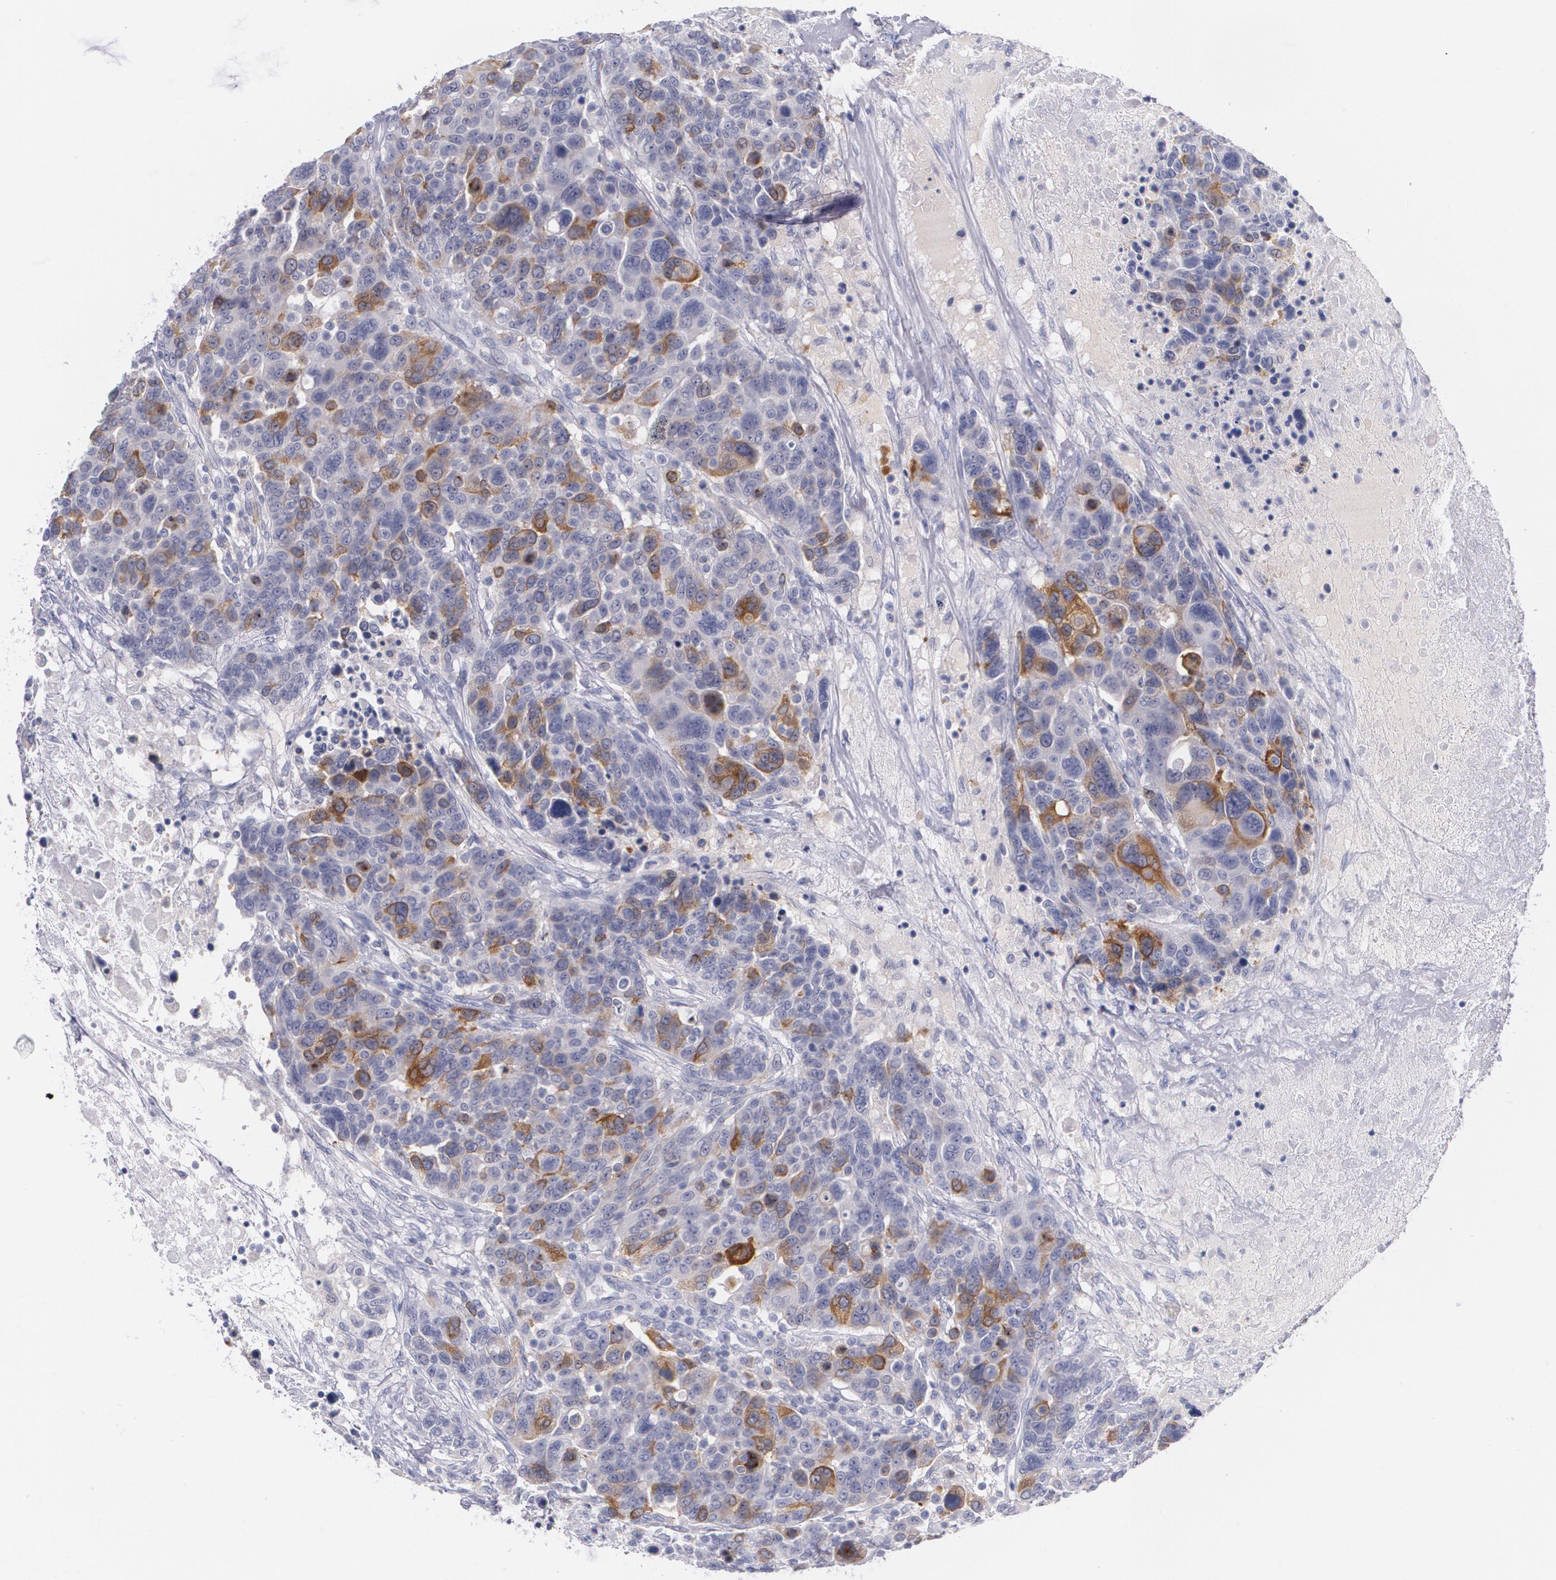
{"staining": {"intensity": "strong", "quantity": "<25%", "location": "cytoplasmic/membranous"}, "tissue": "breast cancer", "cell_type": "Tumor cells", "image_type": "cancer", "snomed": [{"axis": "morphology", "description": "Duct carcinoma"}, {"axis": "topography", "description": "Breast"}], "caption": "Breast cancer stained for a protein (brown) reveals strong cytoplasmic/membranous positive expression in approximately <25% of tumor cells.", "gene": "HMMR", "patient": {"sex": "female", "age": 37}}